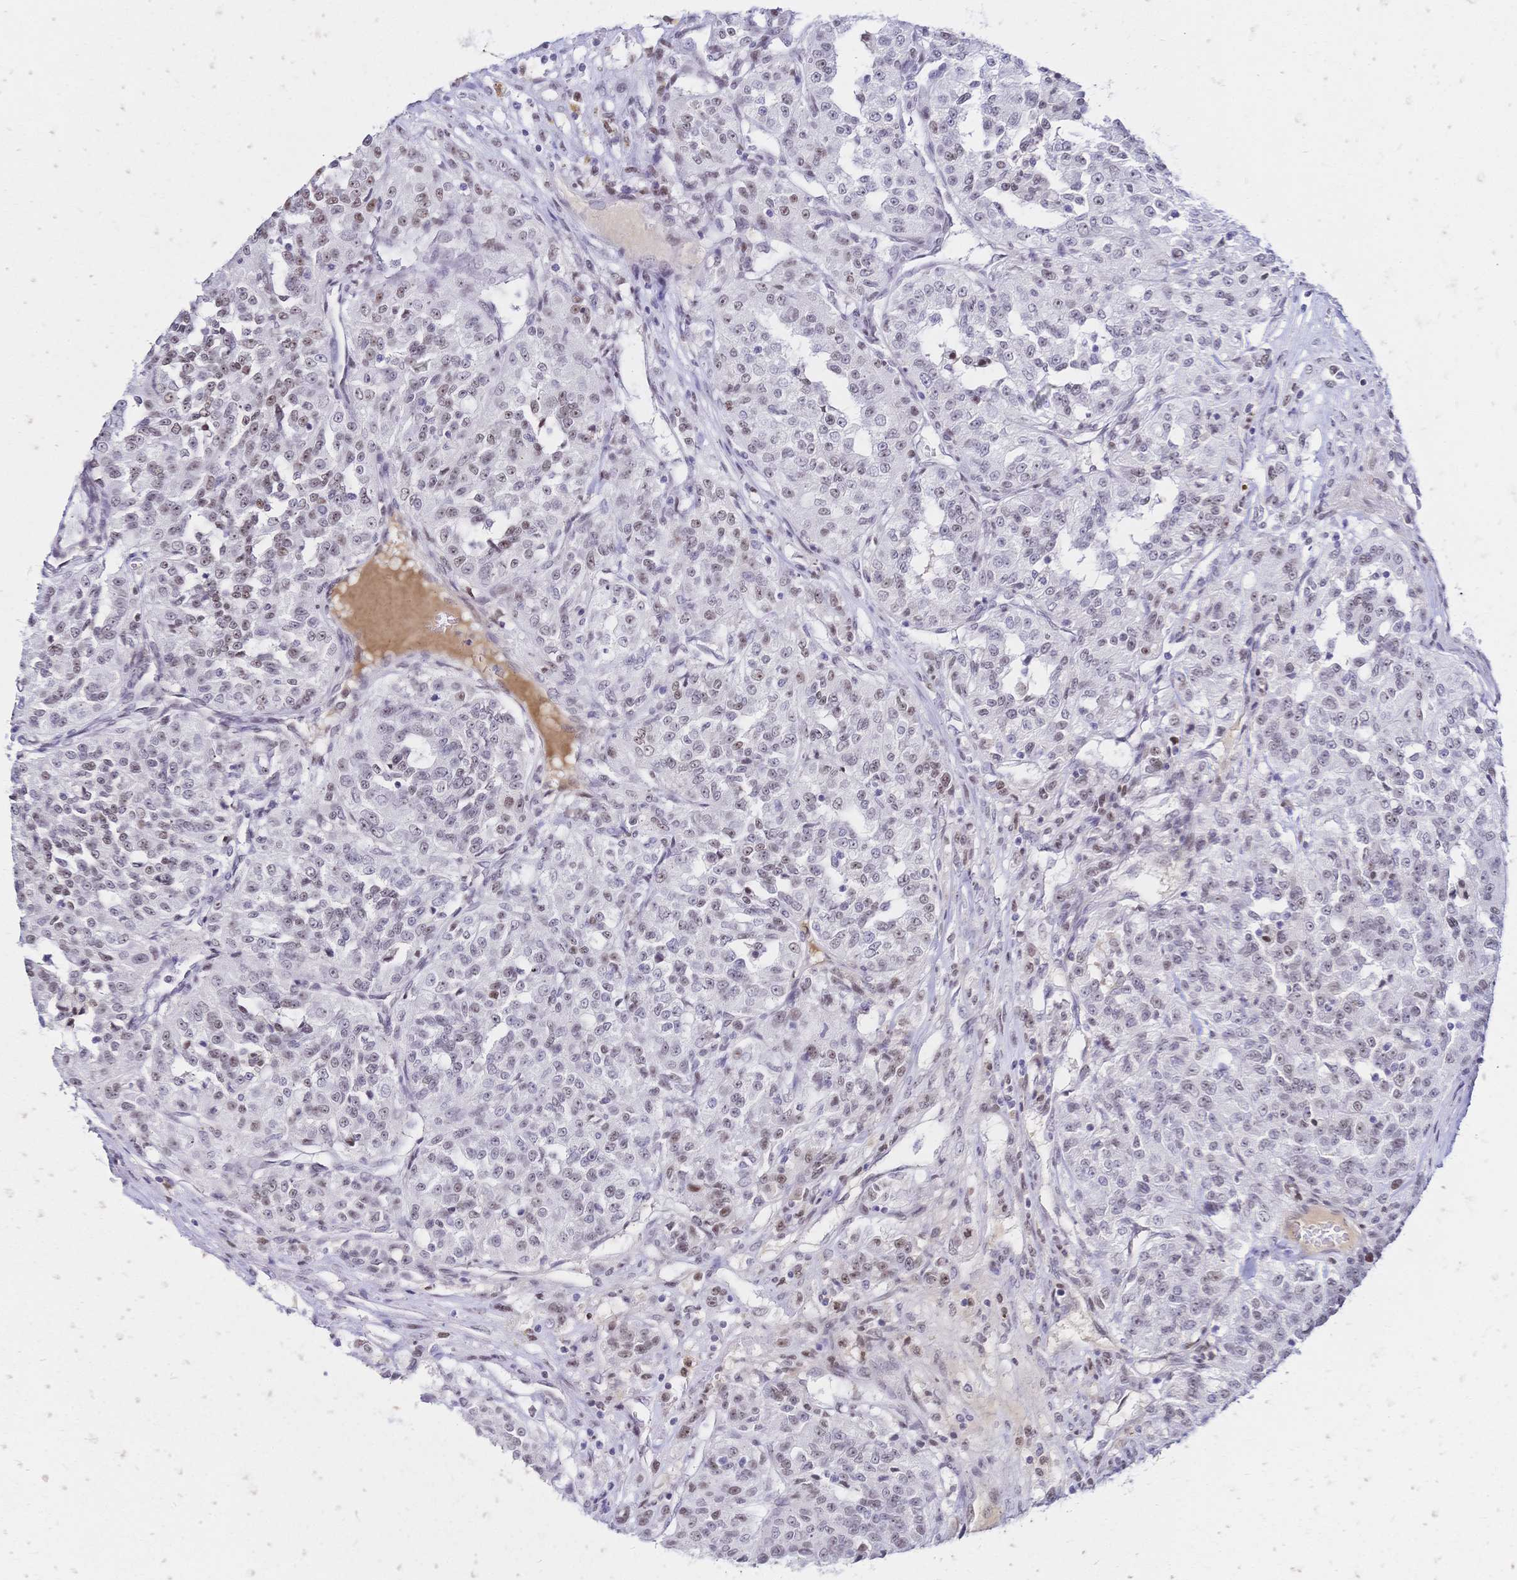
{"staining": {"intensity": "weak", "quantity": "<25%", "location": "nuclear"}, "tissue": "renal cancer", "cell_type": "Tumor cells", "image_type": "cancer", "snomed": [{"axis": "morphology", "description": "Adenocarcinoma, NOS"}, {"axis": "topography", "description": "Kidney"}], "caption": "Tumor cells are negative for brown protein staining in renal cancer (adenocarcinoma).", "gene": "NFIC", "patient": {"sex": "female", "age": 63}}